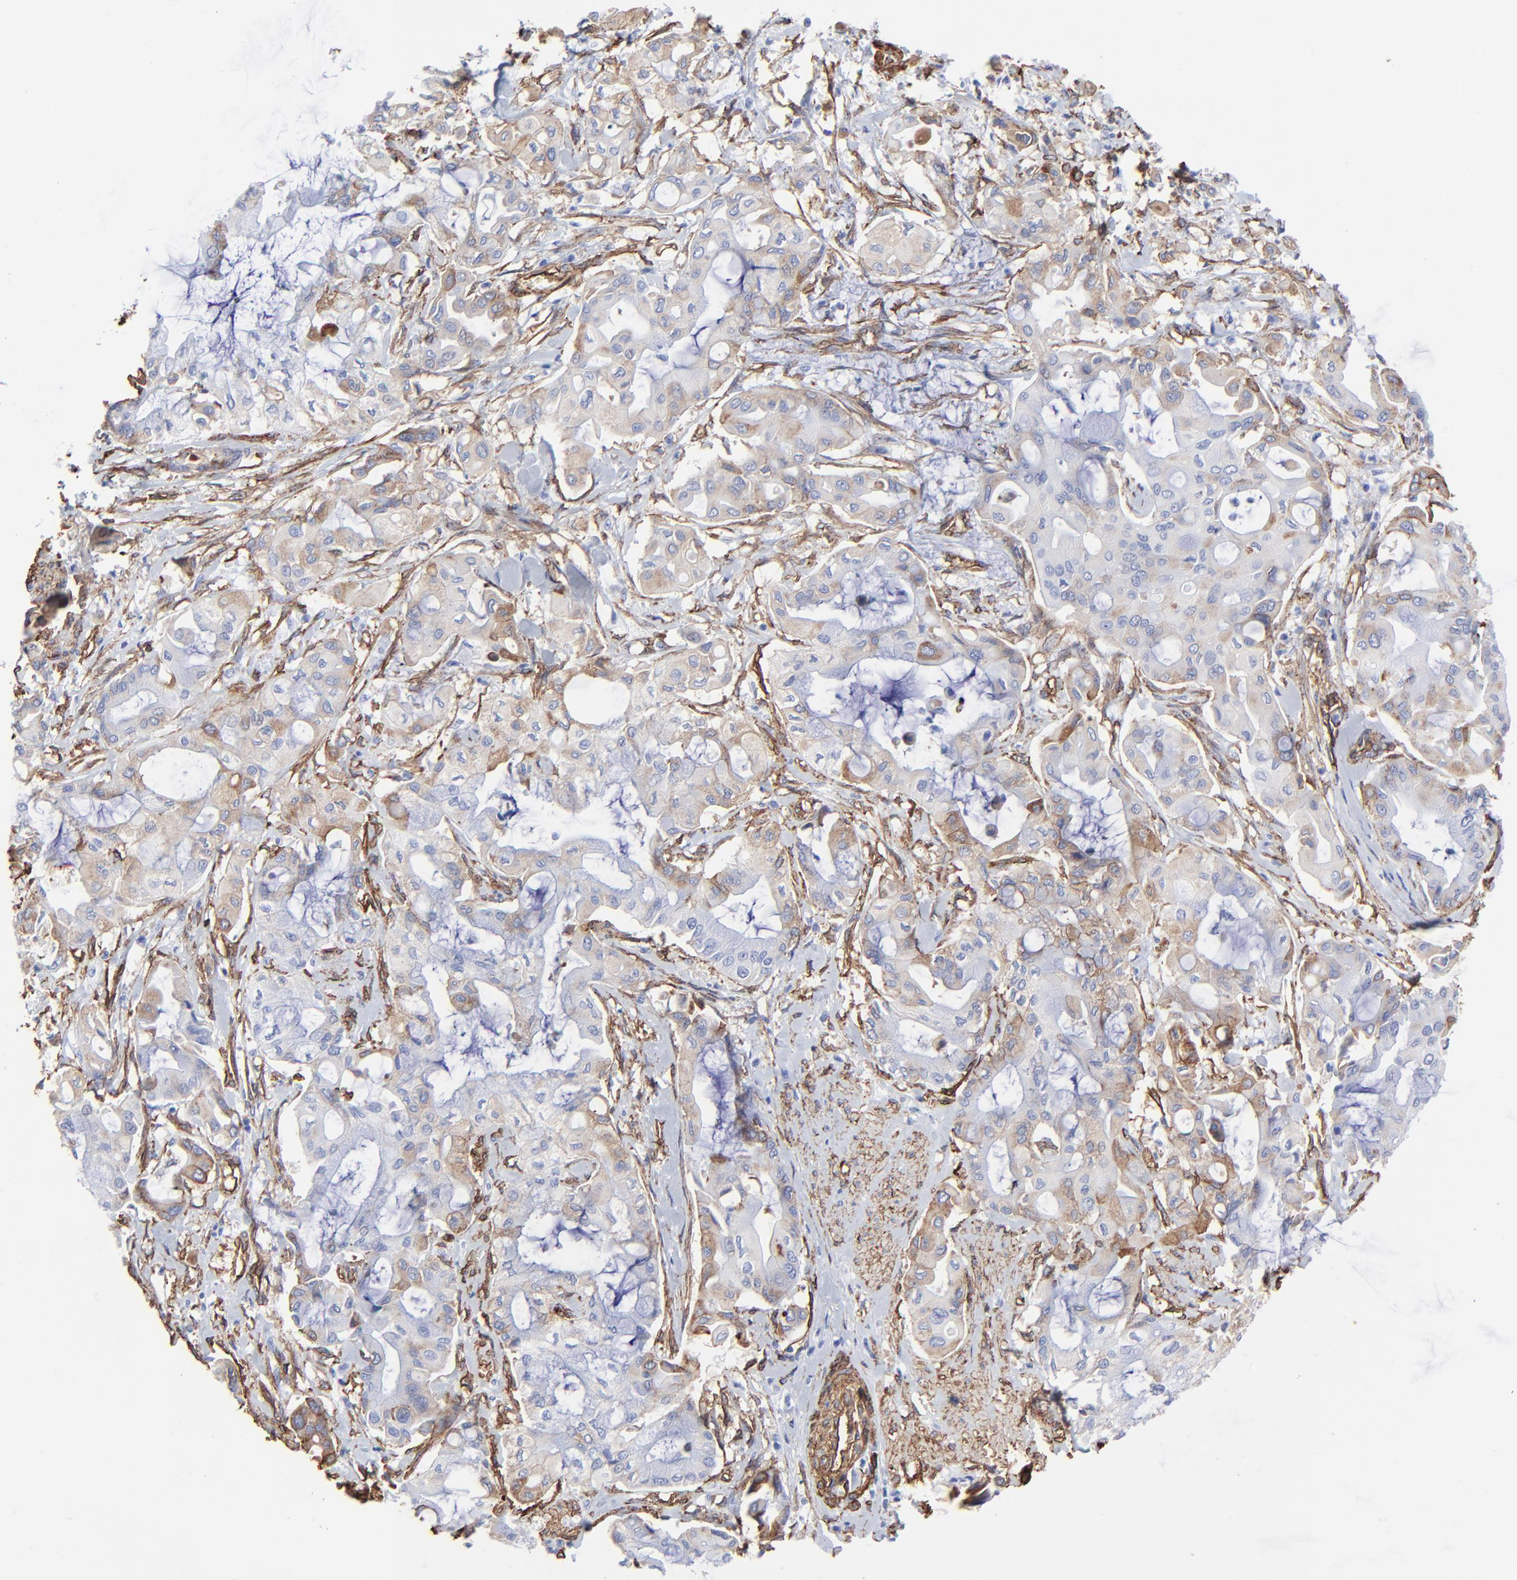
{"staining": {"intensity": "weak", "quantity": "25%-75%", "location": "cytoplasmic/membranous"}, "tissue": "pancreatic cancer", "cell_type": "Tumor cells", "image_type": "cancer", "snomed": [{"axis": "morphology", "description": "Adenocarcinoma, NOS"}, {"axis": "morphology", "description": "Adenocarcinoma, metastatic, NOS"}, {"axis": "topography", "description": "Lymph node"}, {"axis": "topography", "description": "Pancreas"}, {"axis": "topography", "description": "Duodenum"}], "caption": "Human pancreatic adenocarcinoma stained with a protein marker exhibits weak staining in tumor cells.", "gene": "CAV1", "patient": {"sex": "female", "age": 64}}